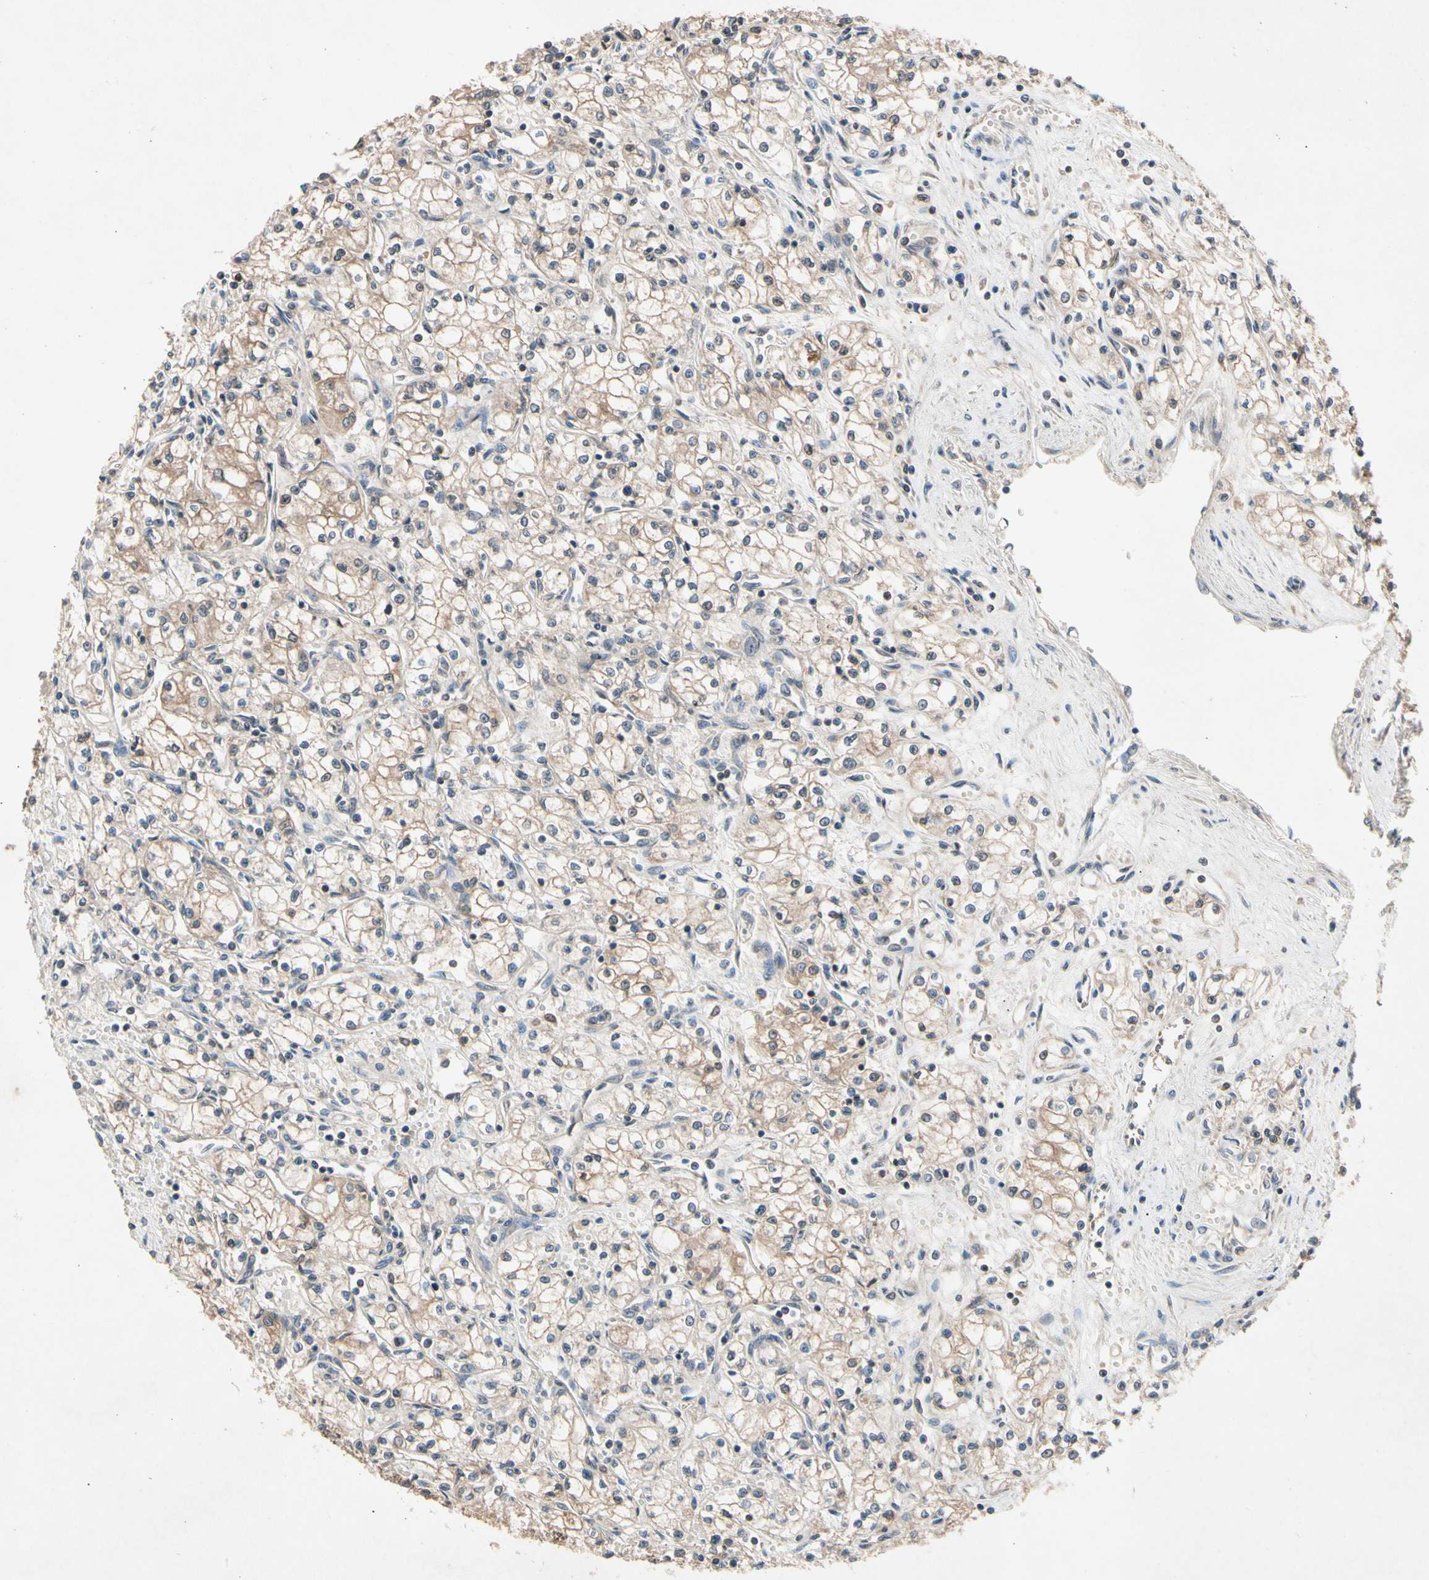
{"staining": {"intensity": "moderate", "quantity": ">75%", "location": "cytoplasmic/membranous"}, "tissue": "renal cancer", "cell_type": "Tumor cells", "image_type": "cancer", "snomed": [{"axis": "morphology", "description": "Normal tissue, NOS"}, {"axis": "morphology", "description": "Adenocarcinoma, NOS"}, {"axis": "topography", "description": "Kidney"}], "caption": "Protein positivity by immunohistochemistry exhibits moderate cytoplasmic/membranous expression in about >75% of tumor cells in renal adenocarcinoma.", "gene": "PRDX4", "patient": {"sex": "male", "age": 59}}